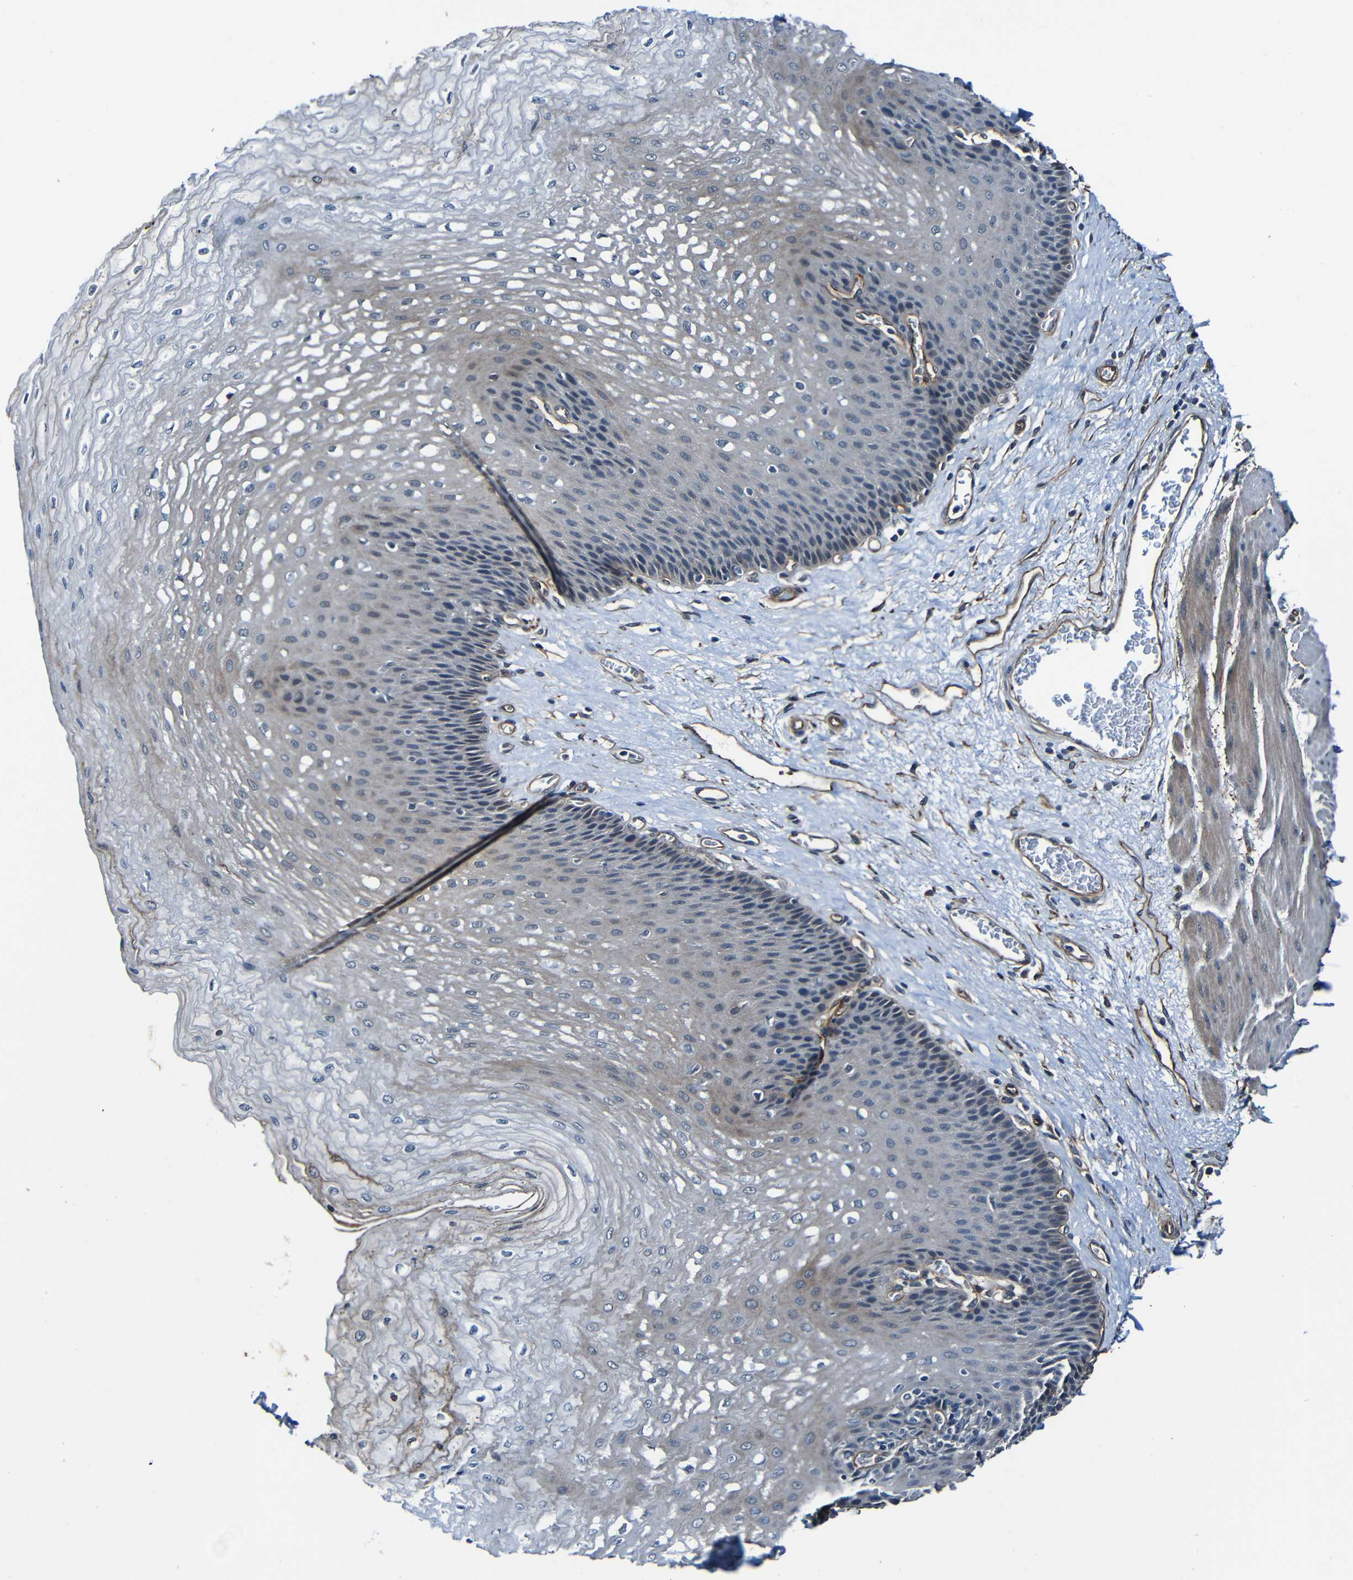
{"staining": {"intensity": "weak", "quantity": "<25%", "location": "cytoplasmic/membranous"}, "tissue": "esophagus", "cell_type": "Squamous epithelial cells", "image_type": "normal", "snomed": [{"axis": "morphology", "description": "Normal tissue, NOS"}, {"axis": "topography", "description": "Esophagus"}], "caption": "Immunohistochemical staining of unremarkable human esophagus displays no significant expression in squamous epithelial cells. (DAB (3,3'-diaminobenzidine) IHC visualized using brightfield microscopy, high magnification).", "gene": "LGR5", "patient": {"sex": "female", "age": 72}}